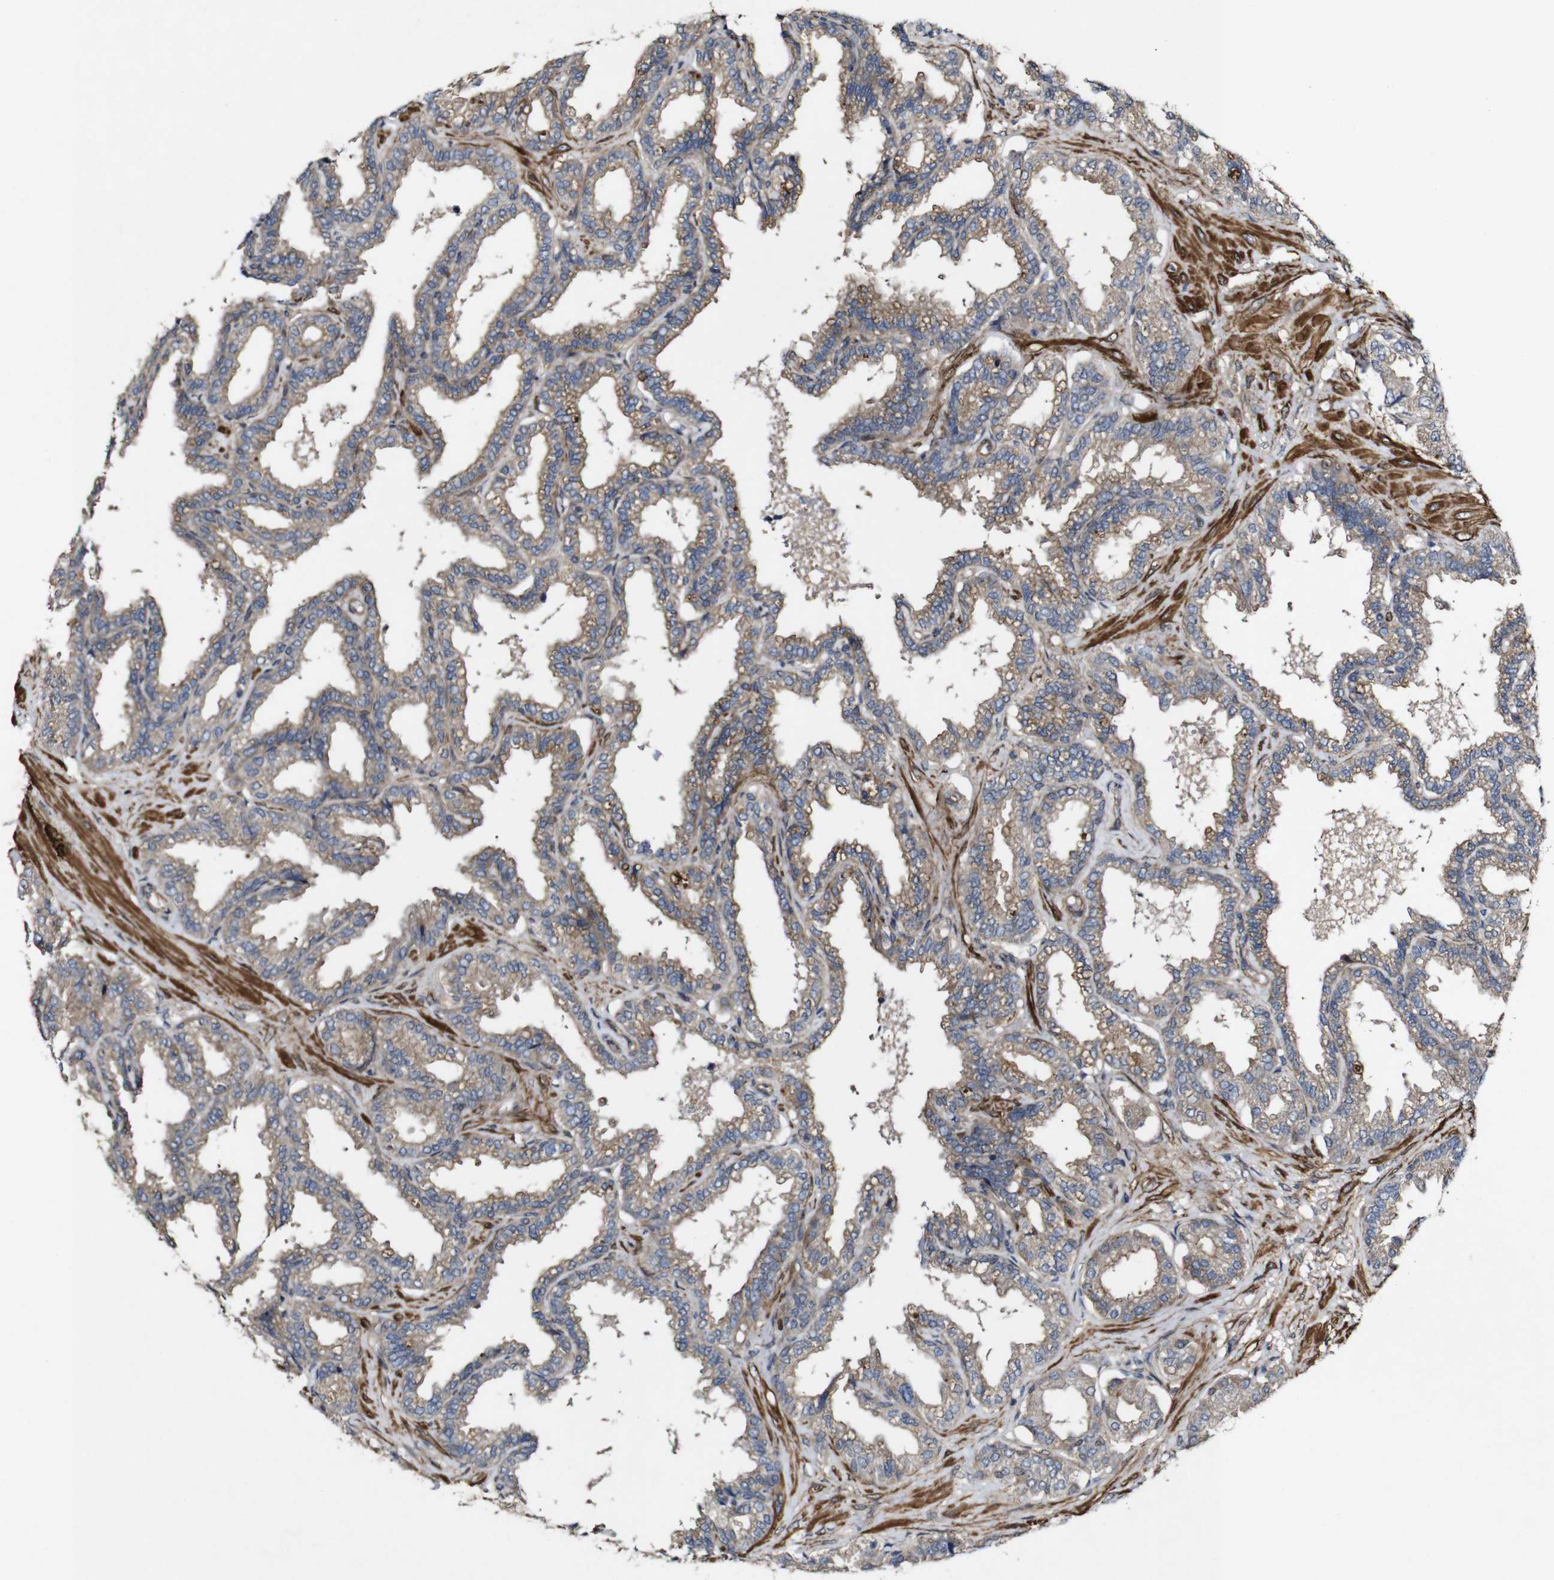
{"staining": {"intensity": "moderate", "quantity": "25%-75%", "location": "cytoplasmic/membranous"}, "tissue": "seminal vesicle", "cell_type": "Glandular cells", "image_type": "normal", "snomed": [{"axis": "morphology", "description": "Normal tissue, NOS"}, {"axis": "topography", "description": "Seminal veicle"}], "caption": "IHC (DAB (3,3'-diaminobenzidine)) staining of unremarkable seminal vesicle demonstrates moderate cytoplasmic/membranous protein positivity in about 25%-75% of glandular cells.", "gene": "GSDME", "patient": {"sex": "male", "age": 46}}